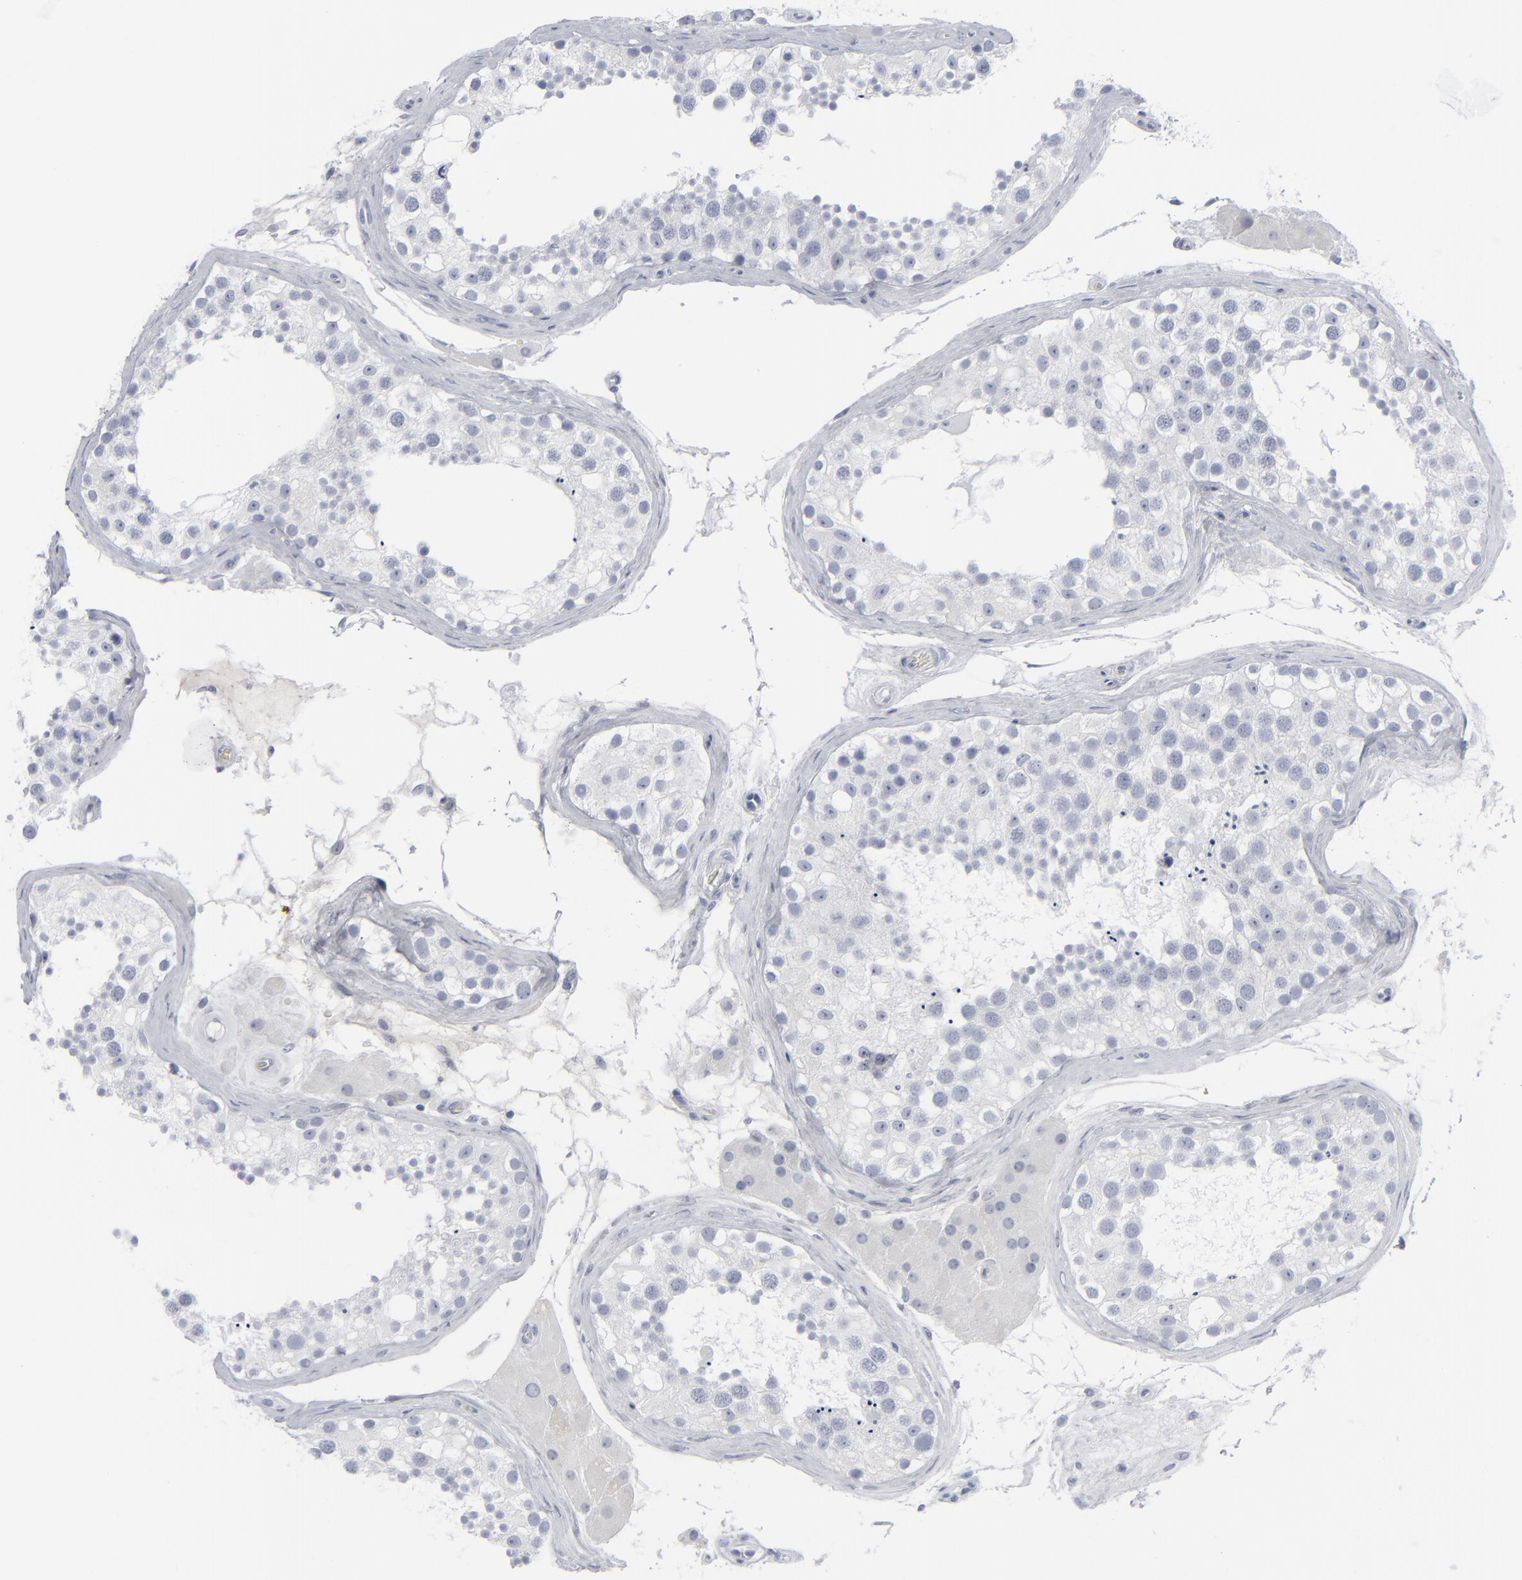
{"staining": {"intensity": "negative", "quantity": "none", "location": "none"}, "tissue": "testis", "cell_type": "Cells in seminiferous ducts", "image_type": "normal", "snomed": [{"axis": "morphology", "description": "Normal tissue, NOS"}, {"axis": "topography", "description": "Testis"}], "caption": "IHC micrograph of benign testis: human testis stained with DAB (3,3'-diaminobenzidine) exhibits no significant protein staining in cells in seminiferous ducts.", "gene": "MSLN", "patient": {"sex": "male", "age": 68}}